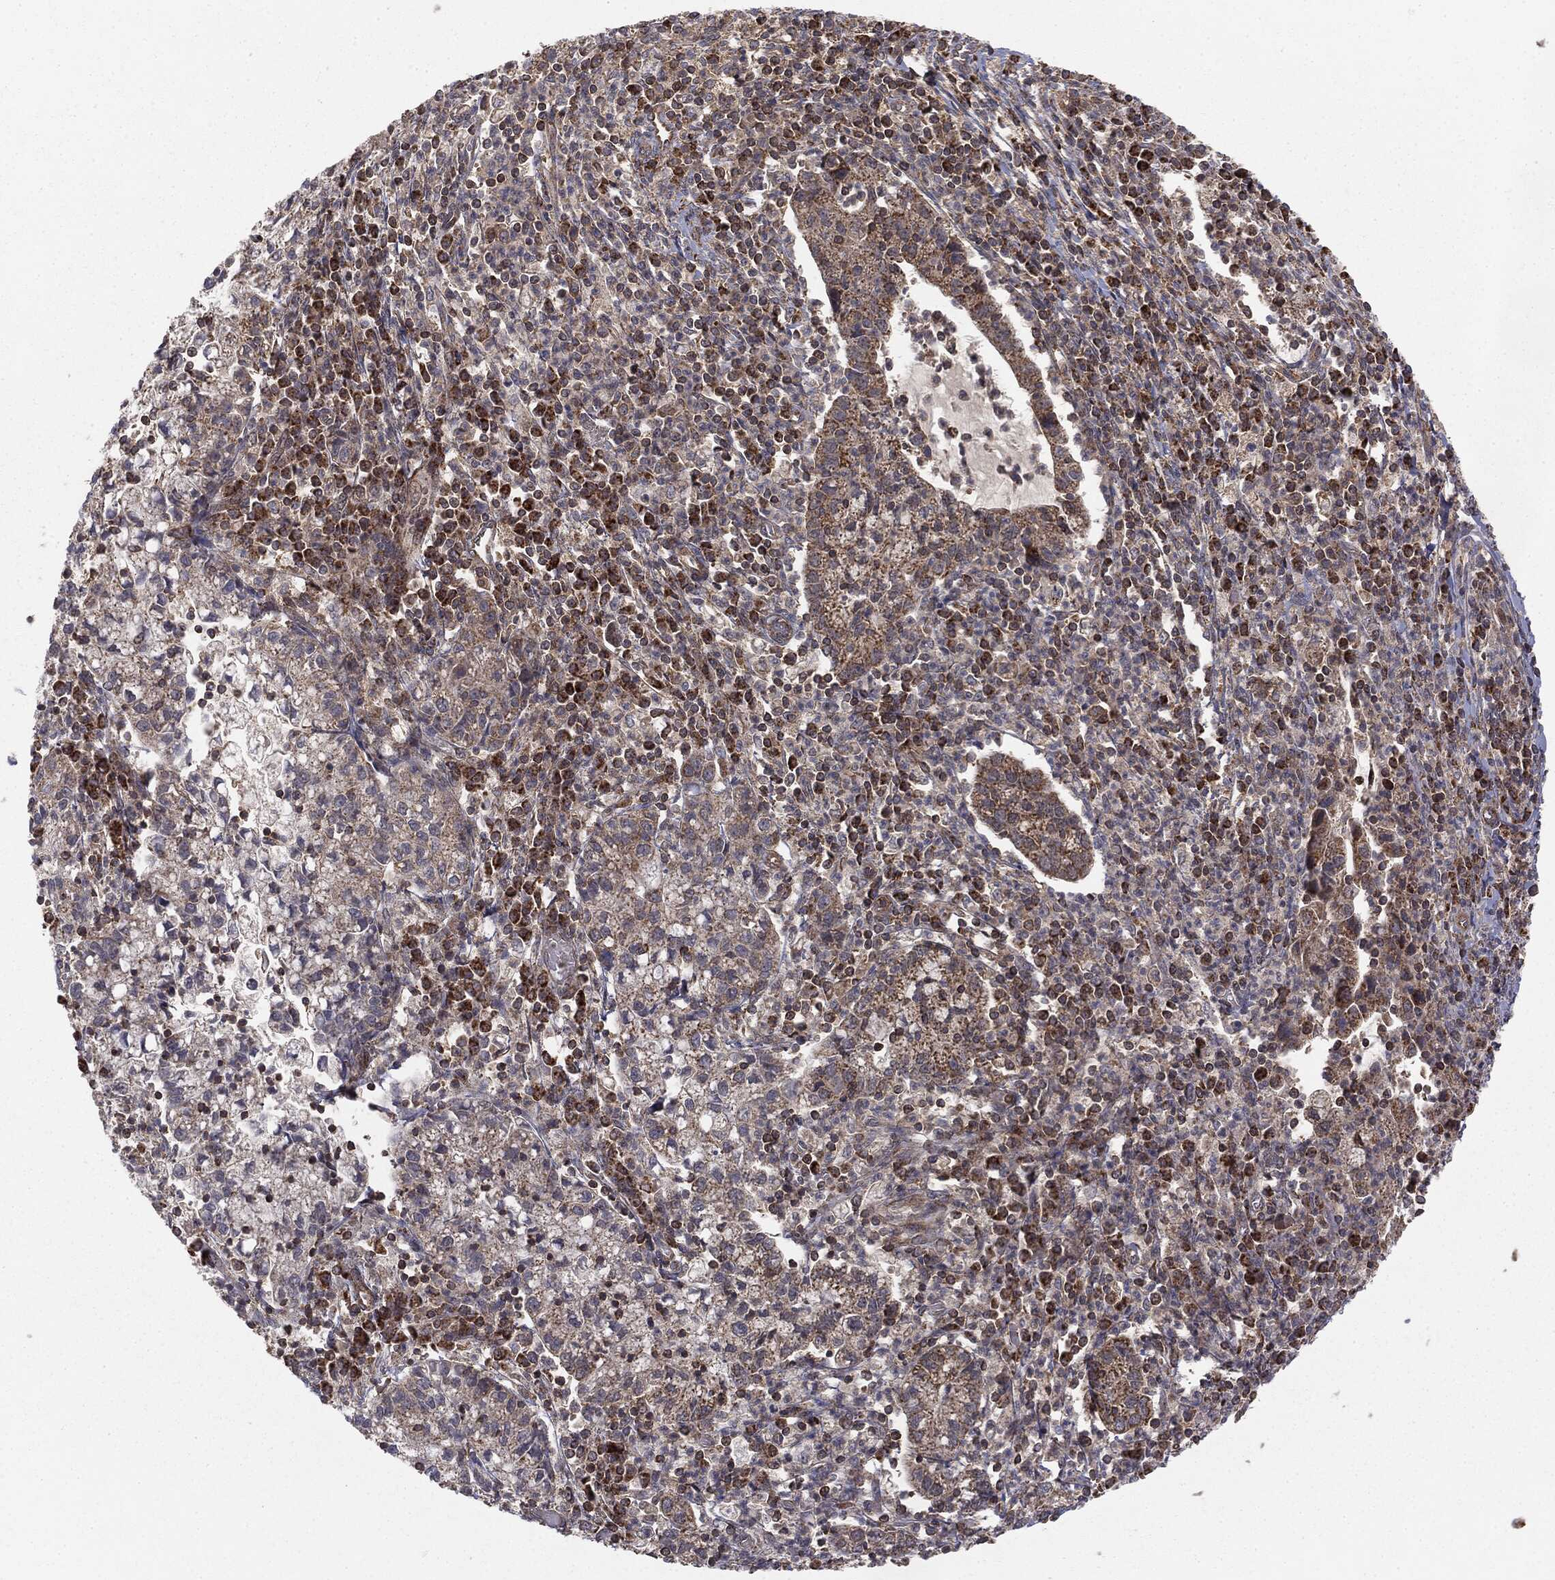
{"staining": {"intensity": "moderate", "quantity": ">75%", "location": "cytoplasmic/membranous"}, "tissue": "cervical cancer", "cell_type": "Tumor cells", "image_type": "cancer", "snomed": [{"axis": "morphology", "description": "Normal tissue, NOS"}, {"axis": "morphology", "description": "Adenocarcinoma, NOS"}, {"axis": "topography", "description": "Cervix"}], "caption": "A high-resolution histopathology image shows immunohistochemistry (IHC) staining of cervical adenocarcinoma, which exhibits moderate cytoplasmic/membranous expression in approximately >75% of tumor cells. The staining is performed using DAB brown chromogen to label protein expression. The nuclei are counter-stained blue using hematoxylin.", "gene": "MTOR", "patient": {"sex": "female", "age": 44}}